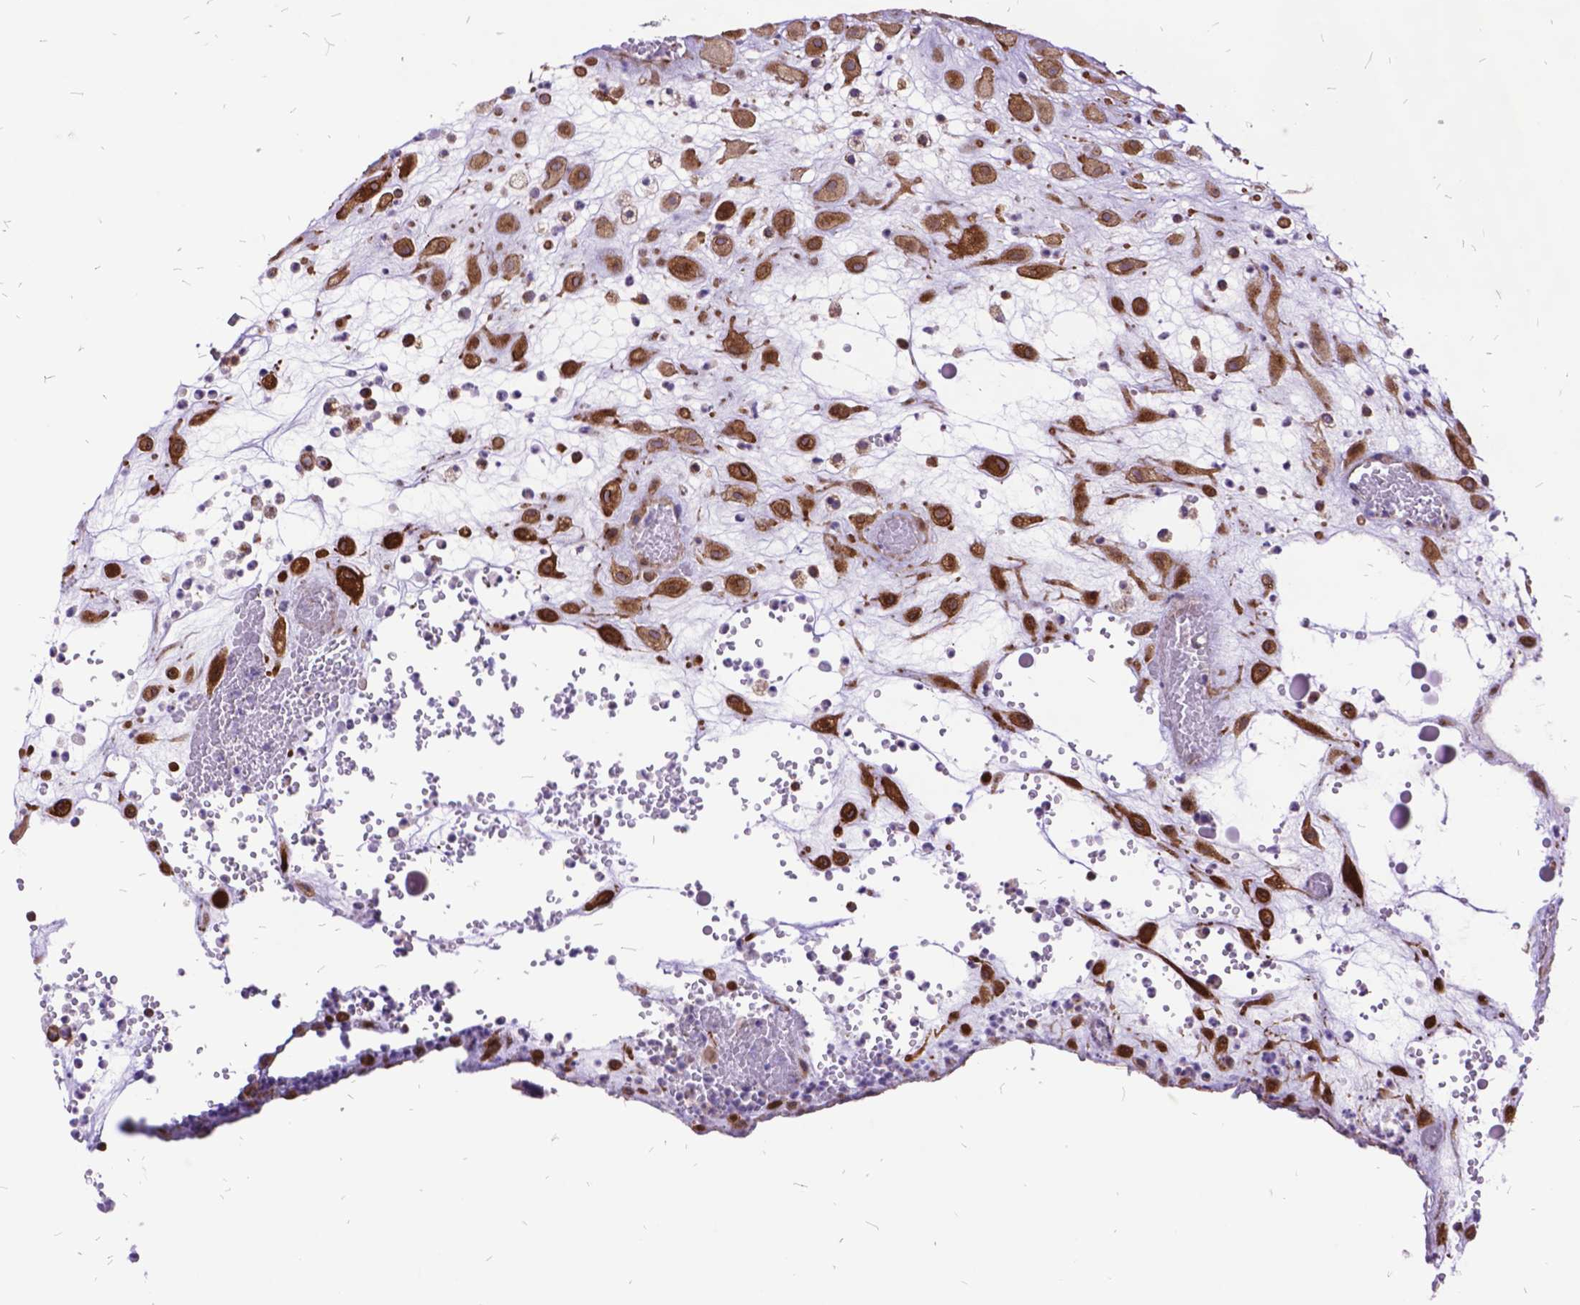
{"staining": {"intensity": "moderate", "quantity": ">75%", "location": "cytoplasmic/membranous"}, "tissue": "placenta", "cell_type": "Decidual cells", "image_type": "normal", "snomed": [{"axis": "morphology", "description": "Normal tissue, NOS"}, {"axis": "topography", "description": "Placenta"}], "caption": "The micrograph shows staining of unremarkable placenta, revealing moderate cytoplasmic/membranous protein positivity (brown color) within decidual cells.", "gene": "GRB7", "patient": {"sex": "female", "age": 24}}